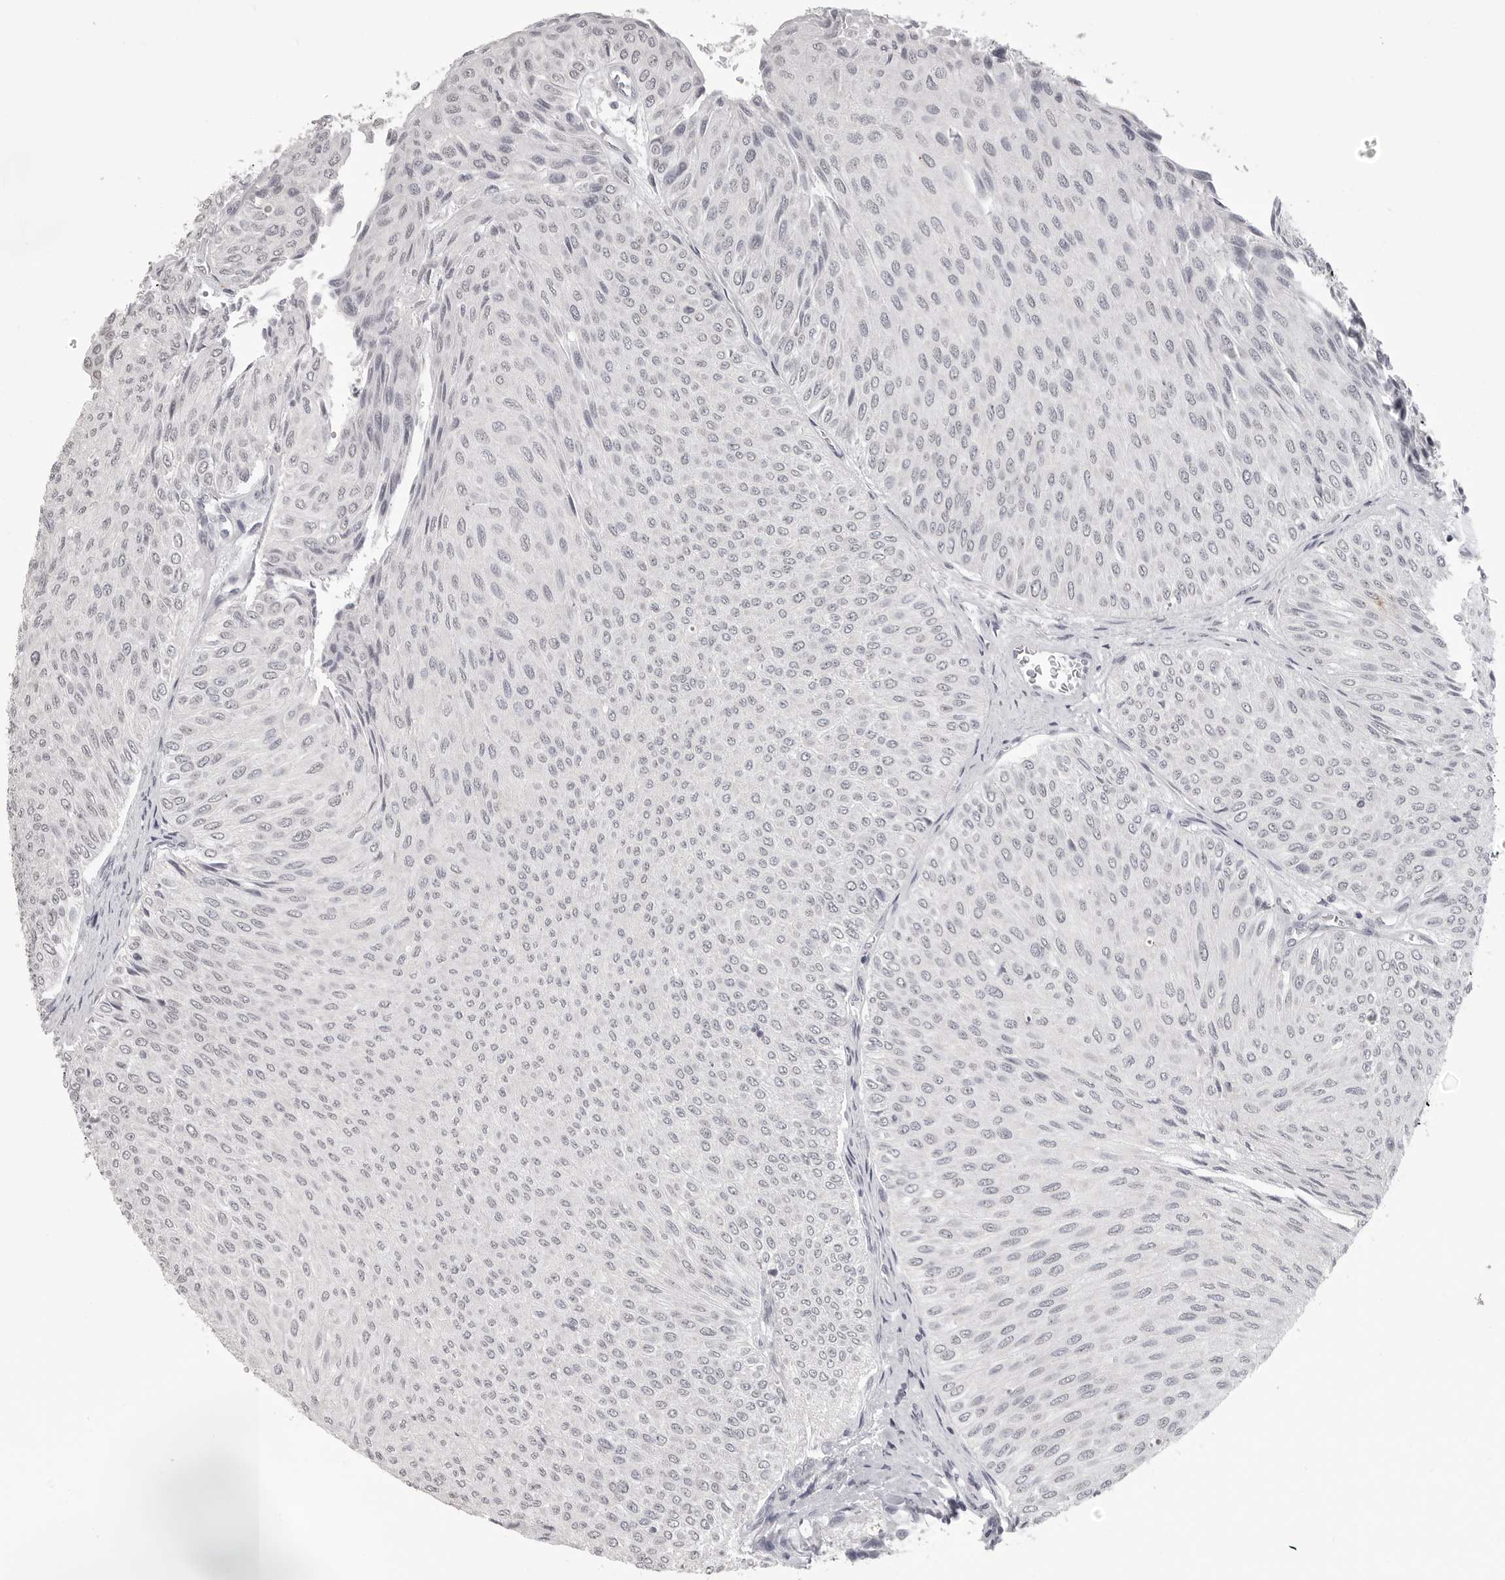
{"staining": {"intensity": "negative", "quantity": "none", "location": "none"}, "tissue": "urothelial cancer", "cell_type": "Tumor cells", "image_type": "cancer", "snomed": [{"axis": "morphology", "description": "Urothelial carcinoma, Low grade"}, {"axis": "topography", "description": "Urinary bladder"}], "caption": "An immunohistochemistry (IHC) histopathology image of low-grade urothelial carcinoma is shown. There is no staining in tumor cells of low-grade urothelial carcinoma. (DAB IHC visualized using brightfield microscopy, high magnification).", "gene": "PRSS1", "patient": {"sex": "male", "age": 78}}